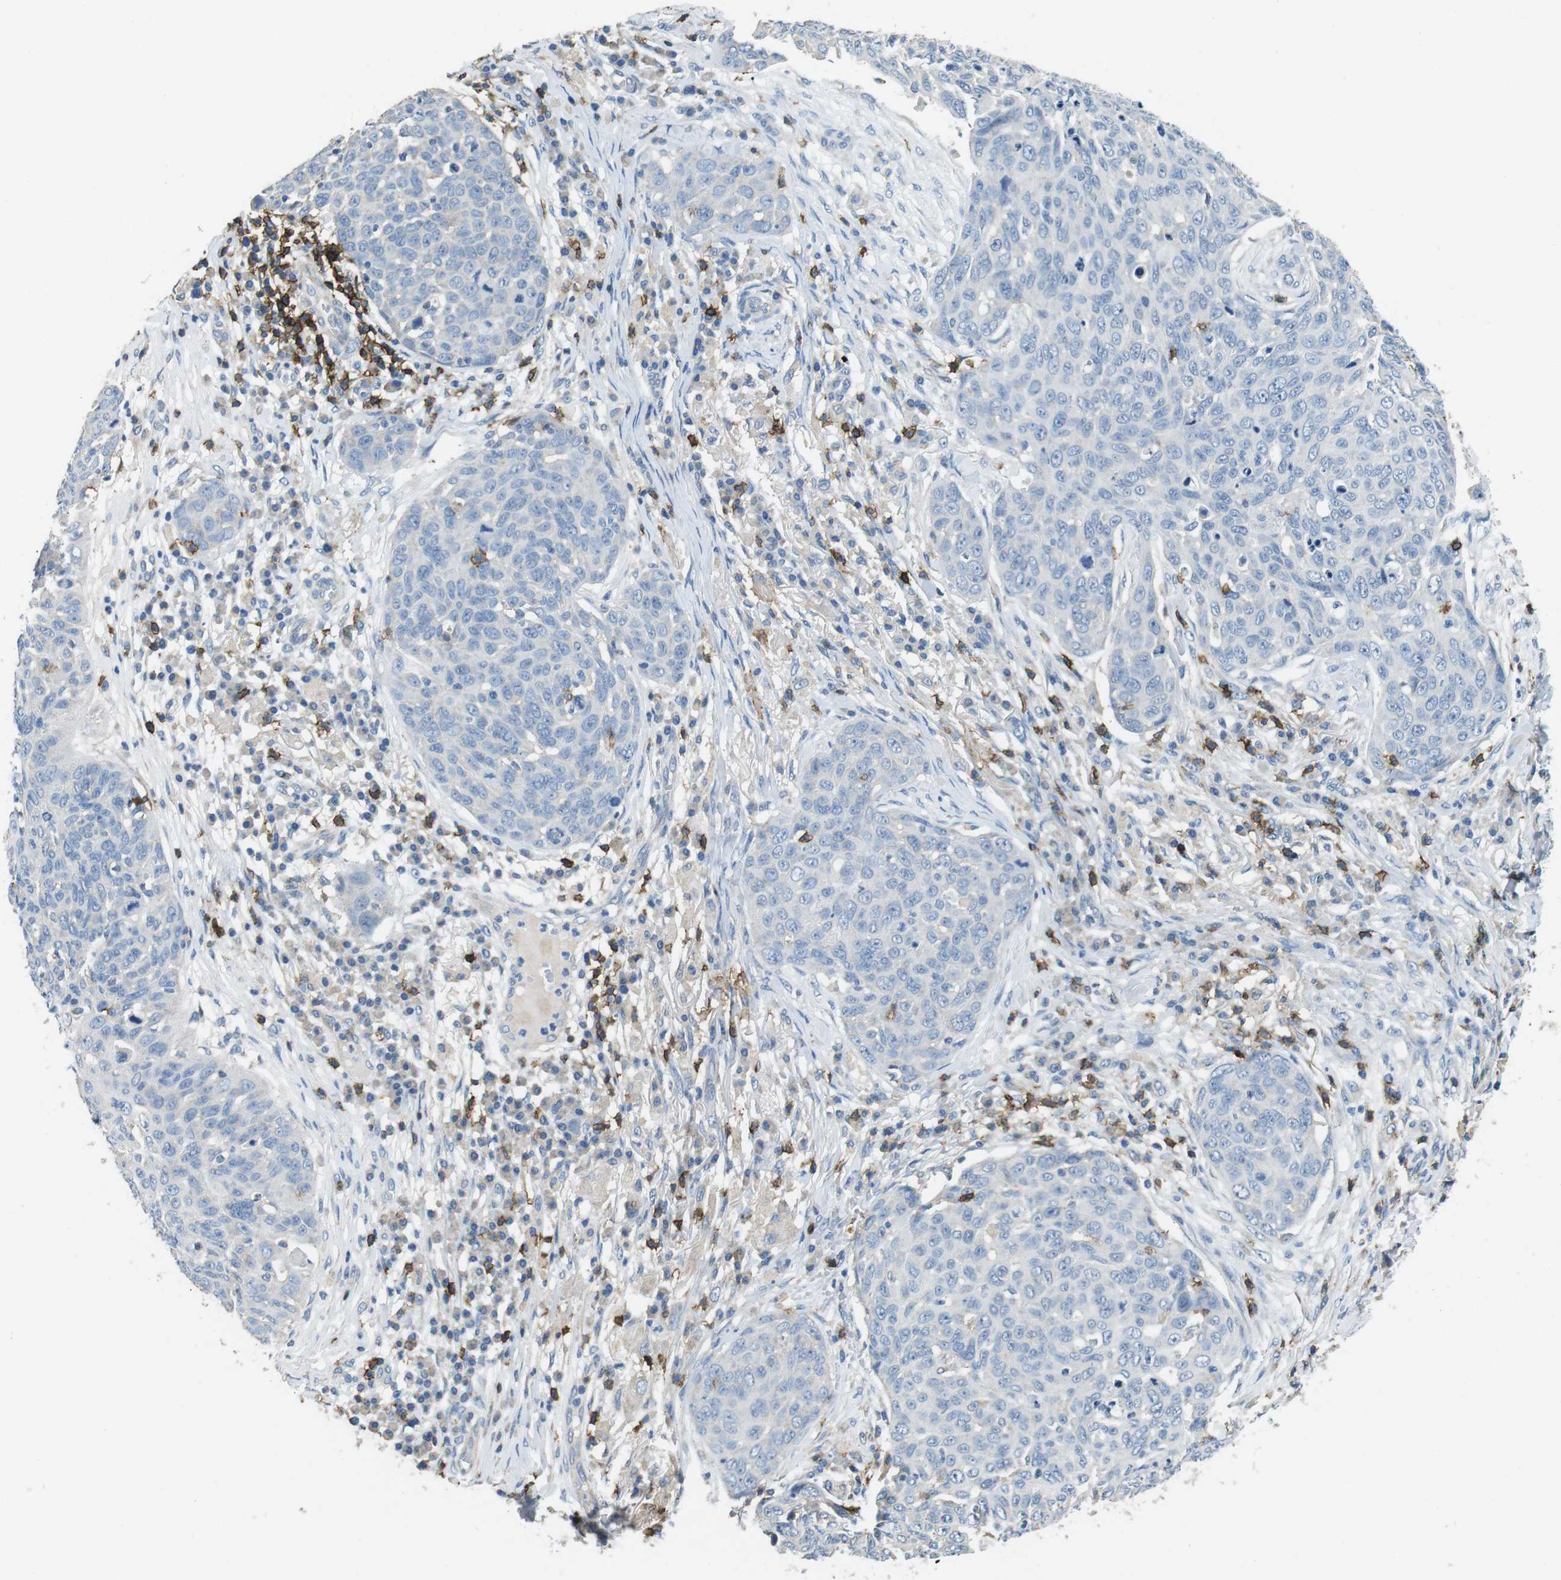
{"staining": {"intensity": "negative", "quantity": "none", "location": "none"}, "tissue": "skin cancer", "cell_type": "Tumor cells", "image_type": "cancer", "snomed": [{"axis": "morphology", "description": "Squamous cell carcinoma in situ, NOS"}, {"axis": "morphology", "description": "Squamous cell carcinoma, NOS"}, {"axis": "topography", "description": "Skin"}], "caption": "DAB (3,3'-diaminobenzidine) immunohistochemical staining of human skin cancer displays no significant staining in tumor cells. Brightfield microscopy of immunohistochemistry (IHC) stained with DAB (3,3'-diaminobenzidine) (brown) and hematoxylin (blue), captured at high magnification.", "gene": "CD6", "patient": {"sex": "male", "age": 93}}